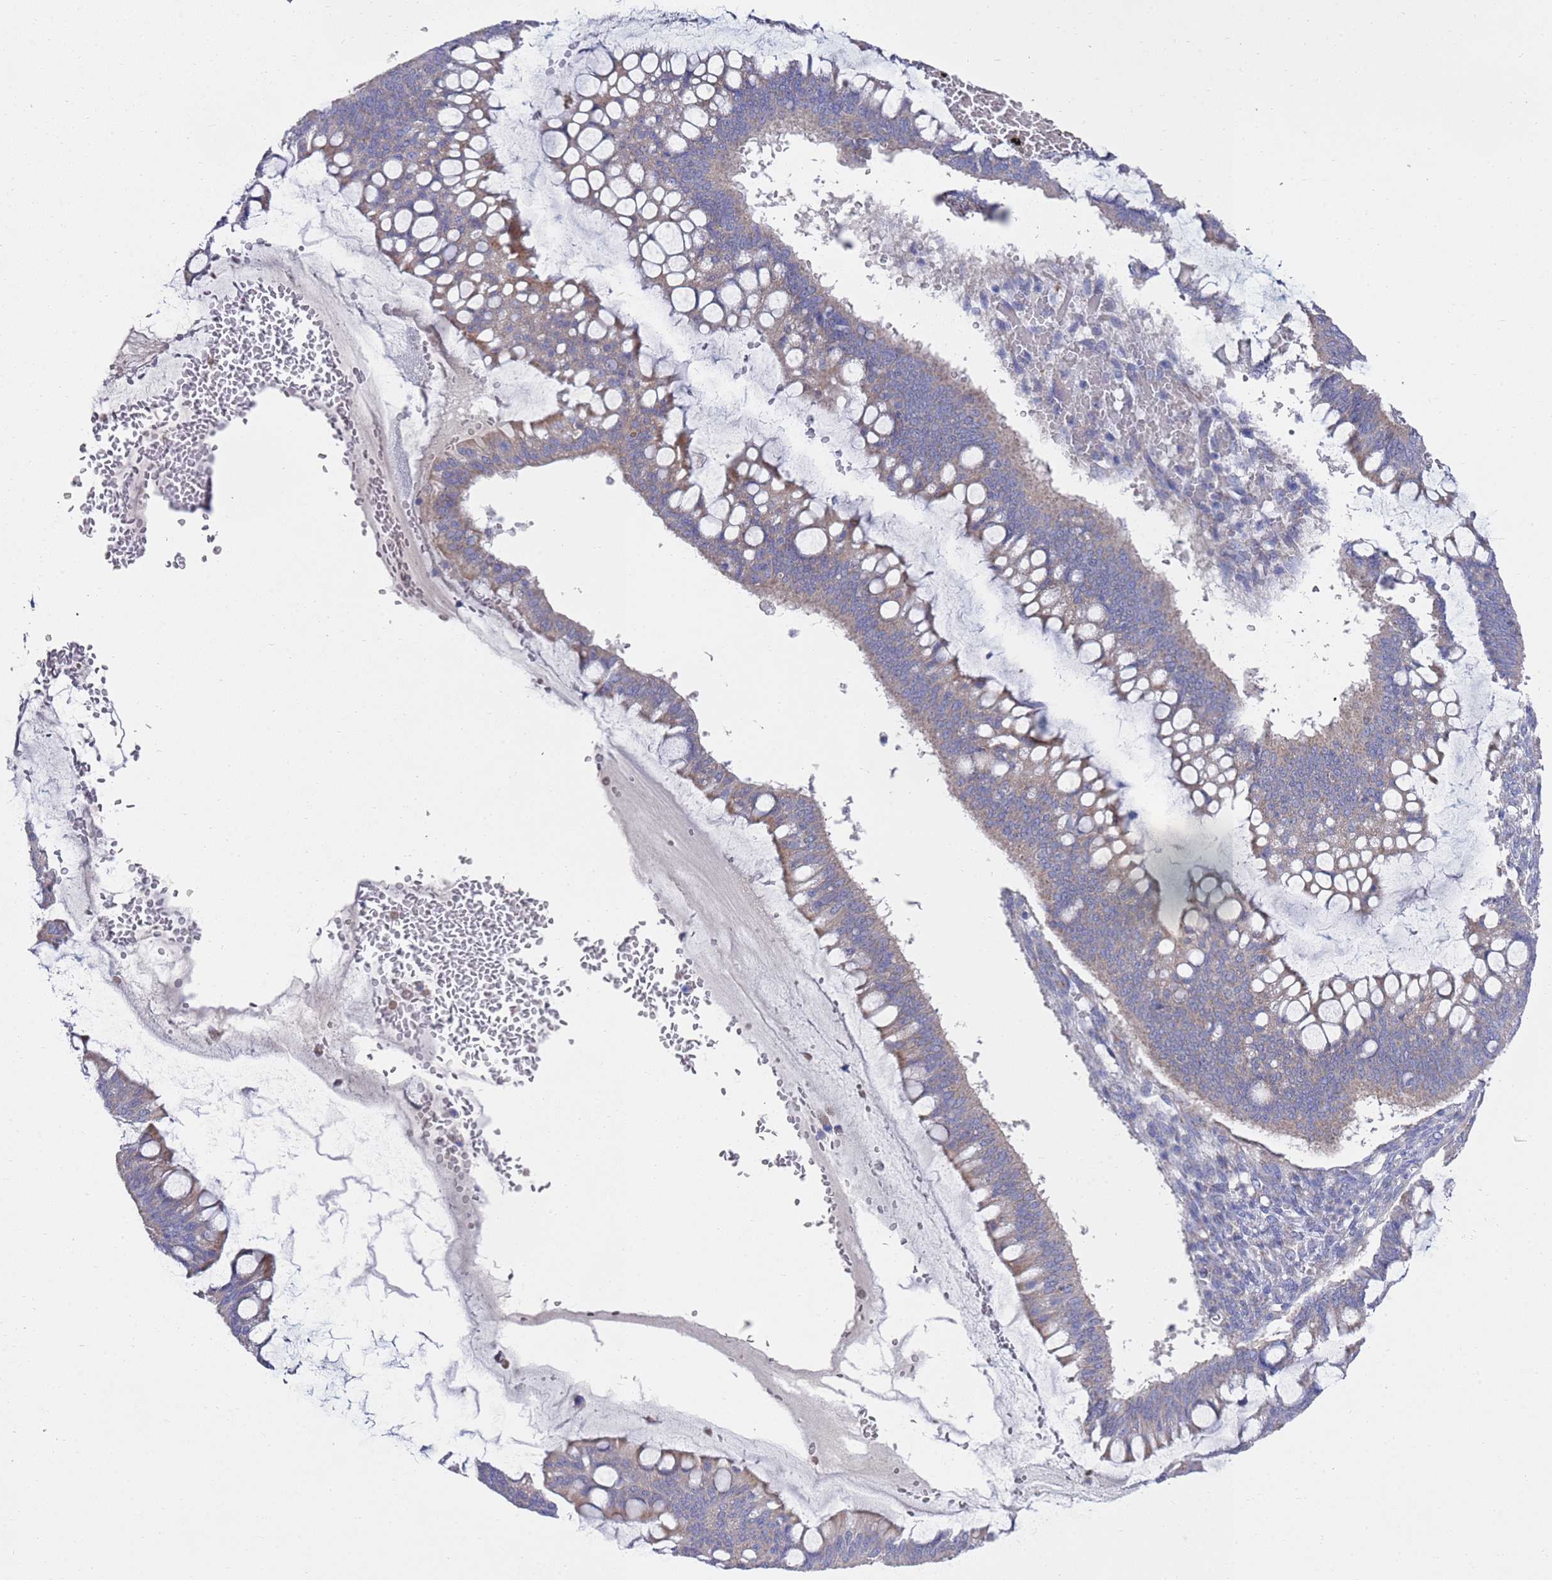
{"staining": {"intensity": "weak", "quantity": "25%-75%", "location": "cytoplasmic/membranous"}, "tissue": "ovarian cancer", "cell_type": "Tumor cells", "image_type": "cancer", "snomed": [{"axis": "morphology", "description": "Cystadenocarcinoma, mucinous, NOS"}, {"axis": "topography", "description": "Ovary"}], "caption": "This histopathology image exhibits immunohistochemistry (IHC) staining of mucinous cystadenocarcinoma (ovarian), with low weak cytoplasmic/membranous positivity in about 25%-75% of tumor cells.", "gene": "NPEPPS", "patient": {"sex": "female", "age": 73}}